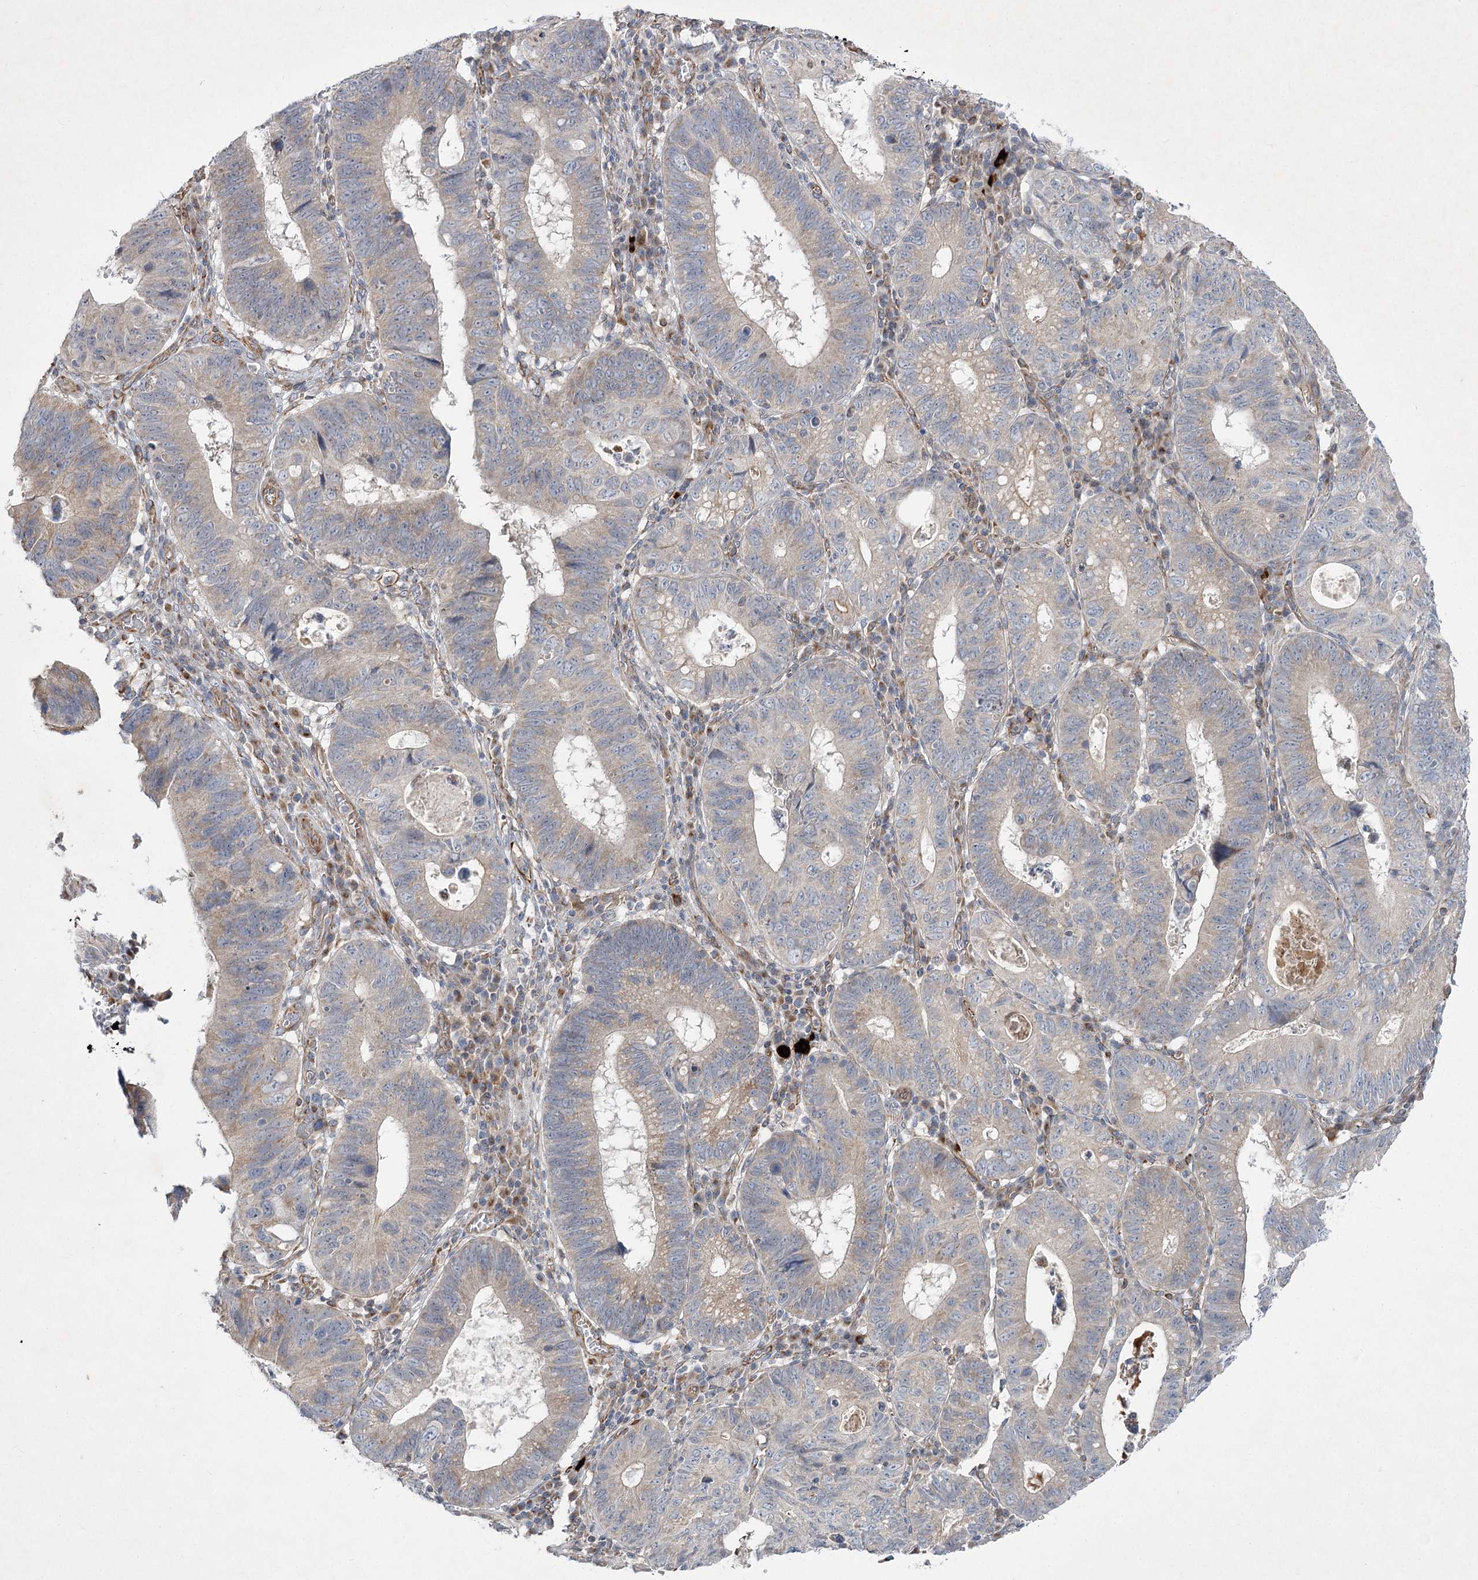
{"staining": {"intensity": "weak", "quantity": "<25%", "location": "cytoplasmic/membranous"}, "tissue": "stomach cancer", "cell_type": "Tumor cells", "image_type": "cancer", "snomed": [{"axis": "morphology", "description": "Adenocarcinoma, NOS"}, {"axis": "topography", "description": "Stomach"}], "caption": "A histopathology image of stomach adenocarcinoma stained for a protein reveals no brown staining in tumor cells.", "gene": "KIAA0825", "patient": {"sex": "male", "age": 59}}